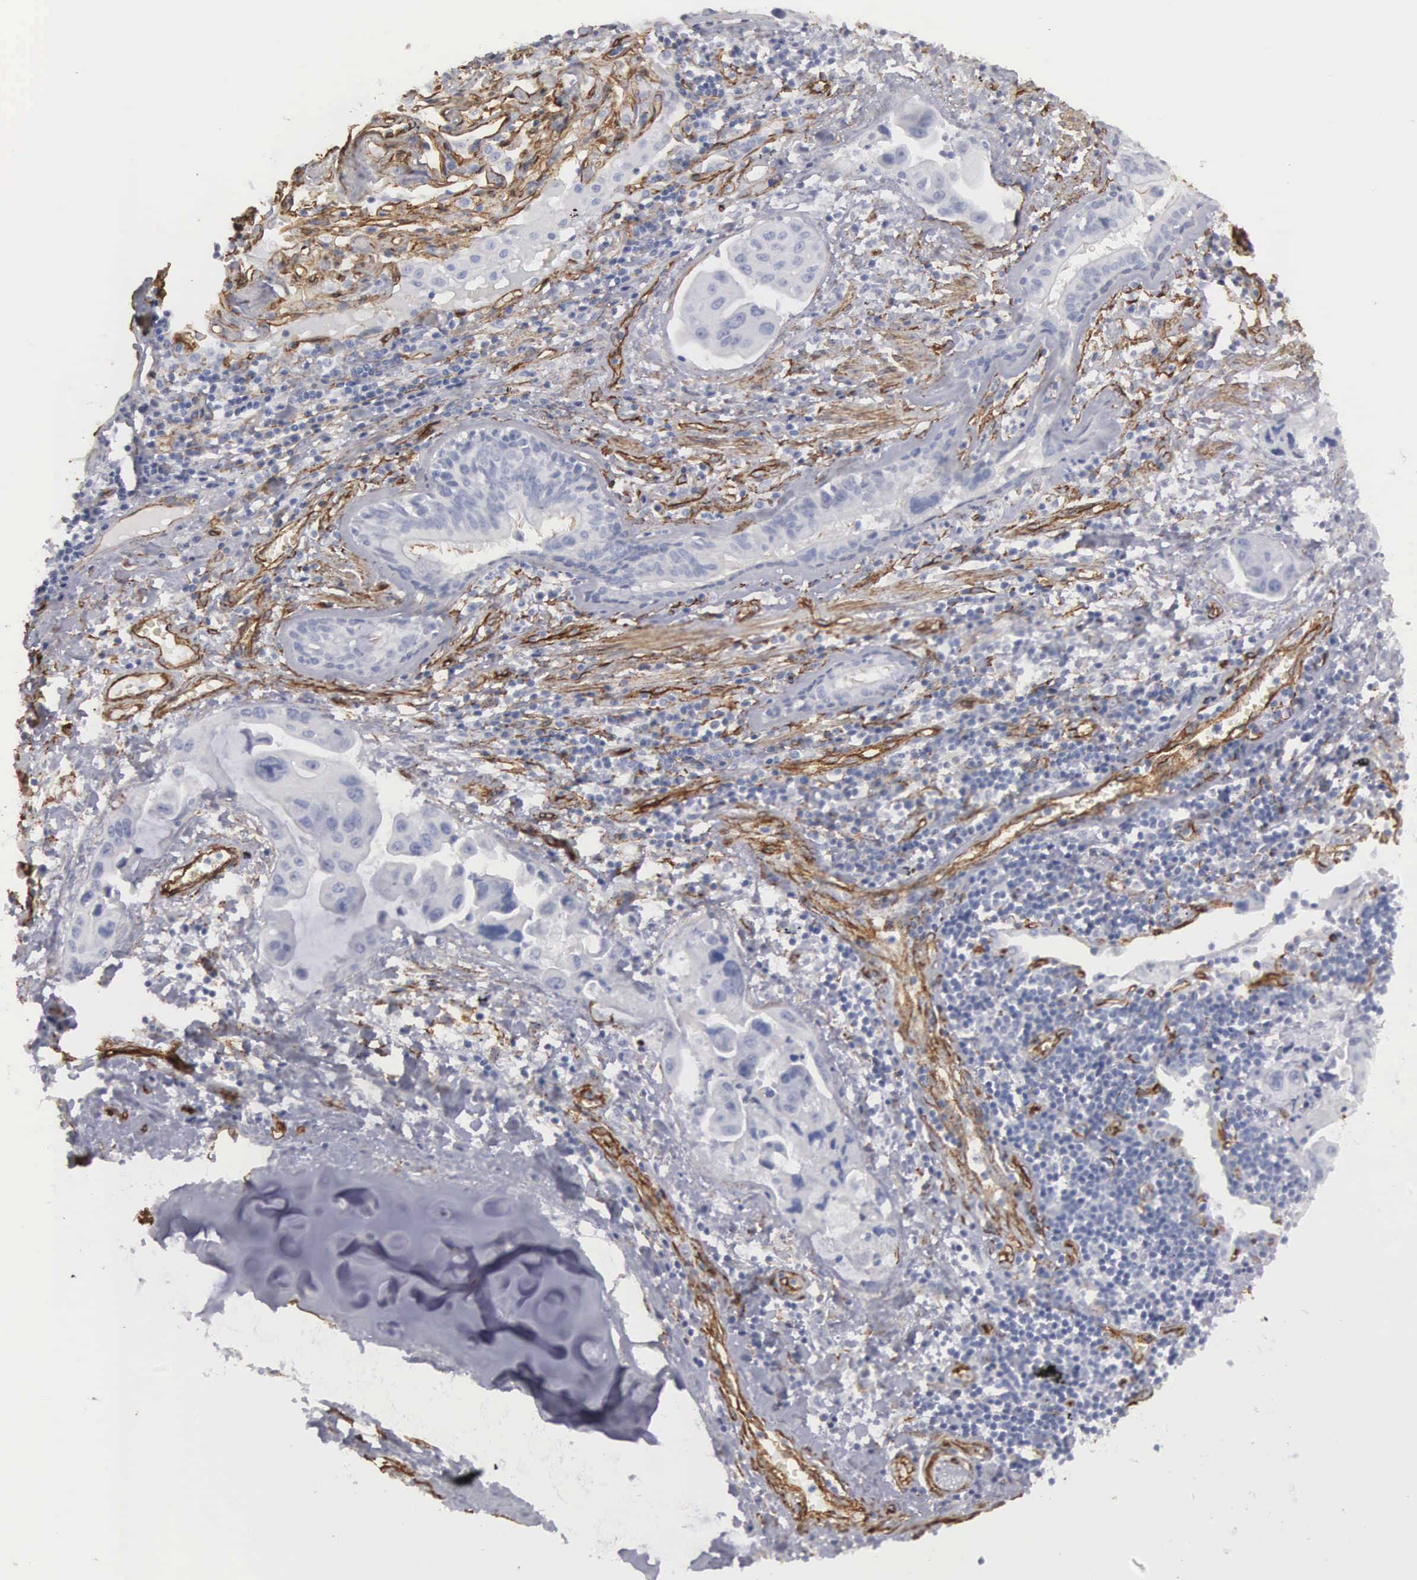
{"staining": {"intensity": "negative", "quantity": "none", "location": "none"}, "tissue": "lung cancer", "cell_type": "Tumor cells", "image_type": "cancer", "snomed": [{"axis": "morphology", "description": "Adenocarcinoma, NOS"}, {"axis": "topography", "description": "Lung"}], "caption": "High power microscopy image of an immunohistochemistry image of adenocarcinoma (lung), revealing no significant positivity in tumor cells.", "gene": "MAGEB10", "patient": {"sex": "male", "age": 64}}